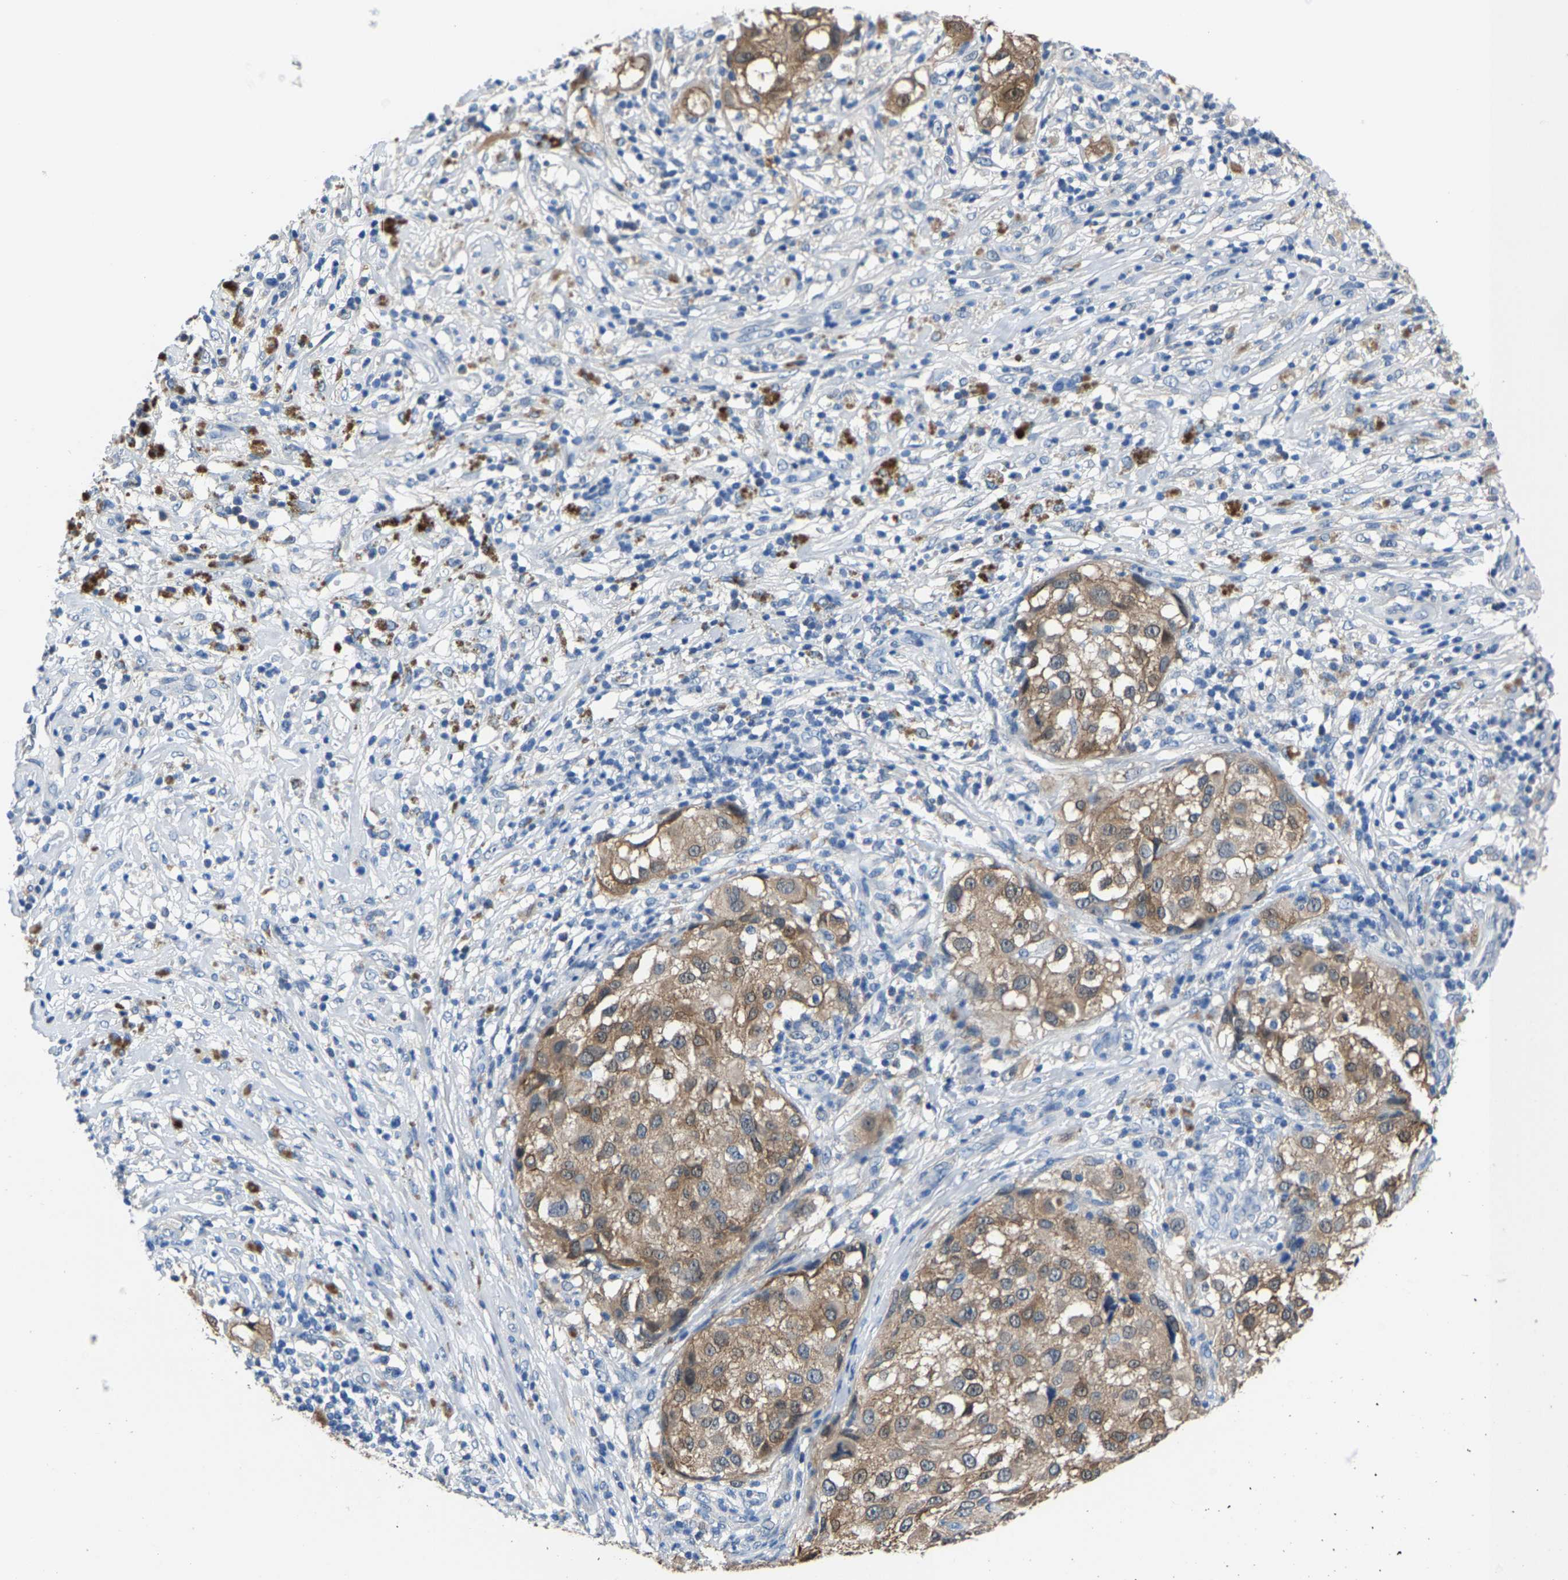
{"staining": {"intensity": "moderate", "quantity": ">75%", "location": "cytoplasmic/membranous"}, "tissue": "melanoma", "cell_type": "Tumor cells", "image_type": "cancer", "snomed": [{"axis": "morphology", "description": "Necrosis, NOS"}, {"axis": "morphology", "description": "Malignant melanoma, NOS"}, {"axis": "topography", "description": "Skin"}], "caption": "Human malignant melanoma stained for a protein (brown) displays moderate cytoplasmic/membranous positive expression in about >75% of tumor cells.", "gene": "SSH3", "patient": {"sex": "female", "age": 87}}